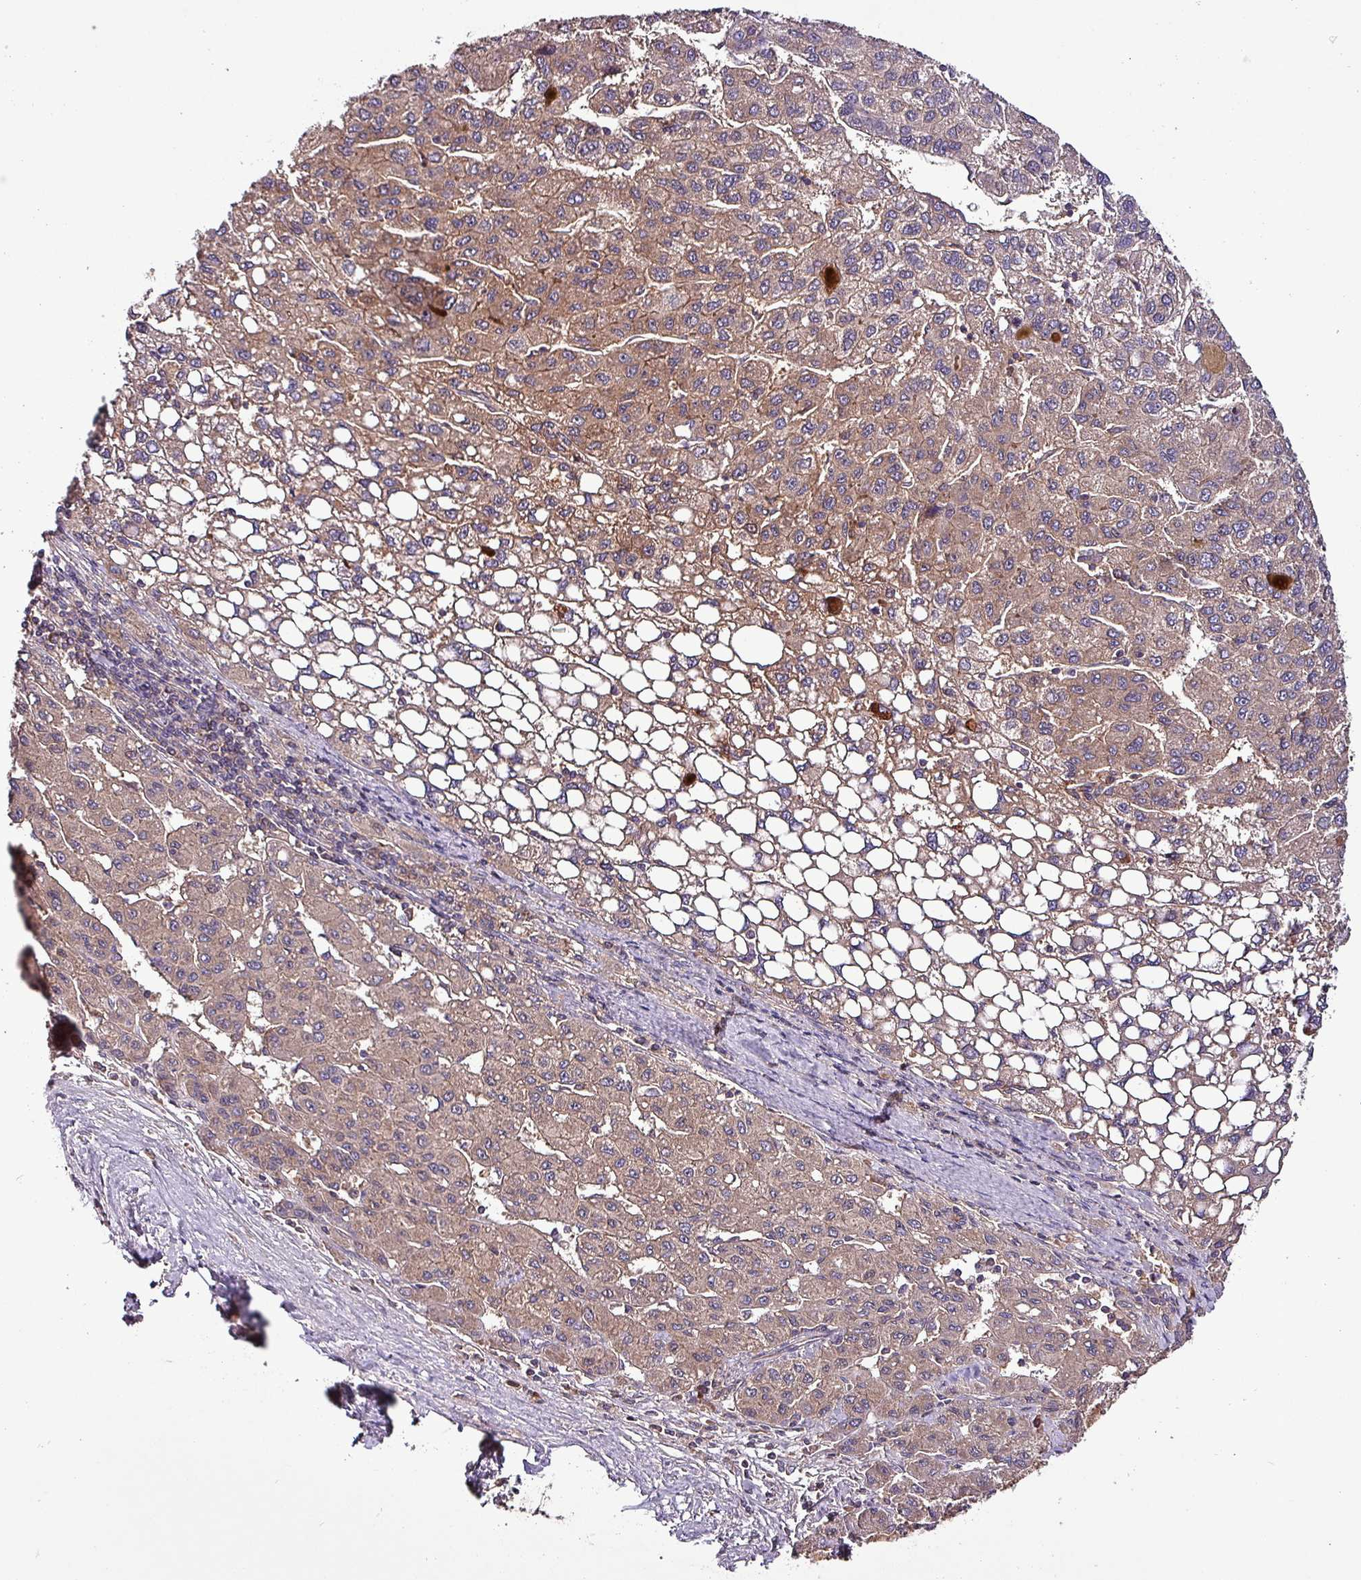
{"staining": {"intensity": "weak", "quantity": "25%-75%", "location": "cytoplasmic/membranous"}, "tissue": "liver cancer", "cell_type": "Tumor cells", "image_type": "cancer", "snomed": [{"axis": "morphology", "description": "Carcinoma, Hepatocellular, NOS"}, {"axis": "topography", "description": "Liver"}], "caption": "High-magnification brightfield microscopy of liver cancer stained with DAB (3,3'-diaminobenzidine) (brown) and counterstained with hematoxylin (blue). tumor cells exhibit weak cytoplasmic/membranous staining is seen in approximately25%-75% of cells.", "gene": "PAFAH1B2", "patient": {"sex": "female", "age": 82}}